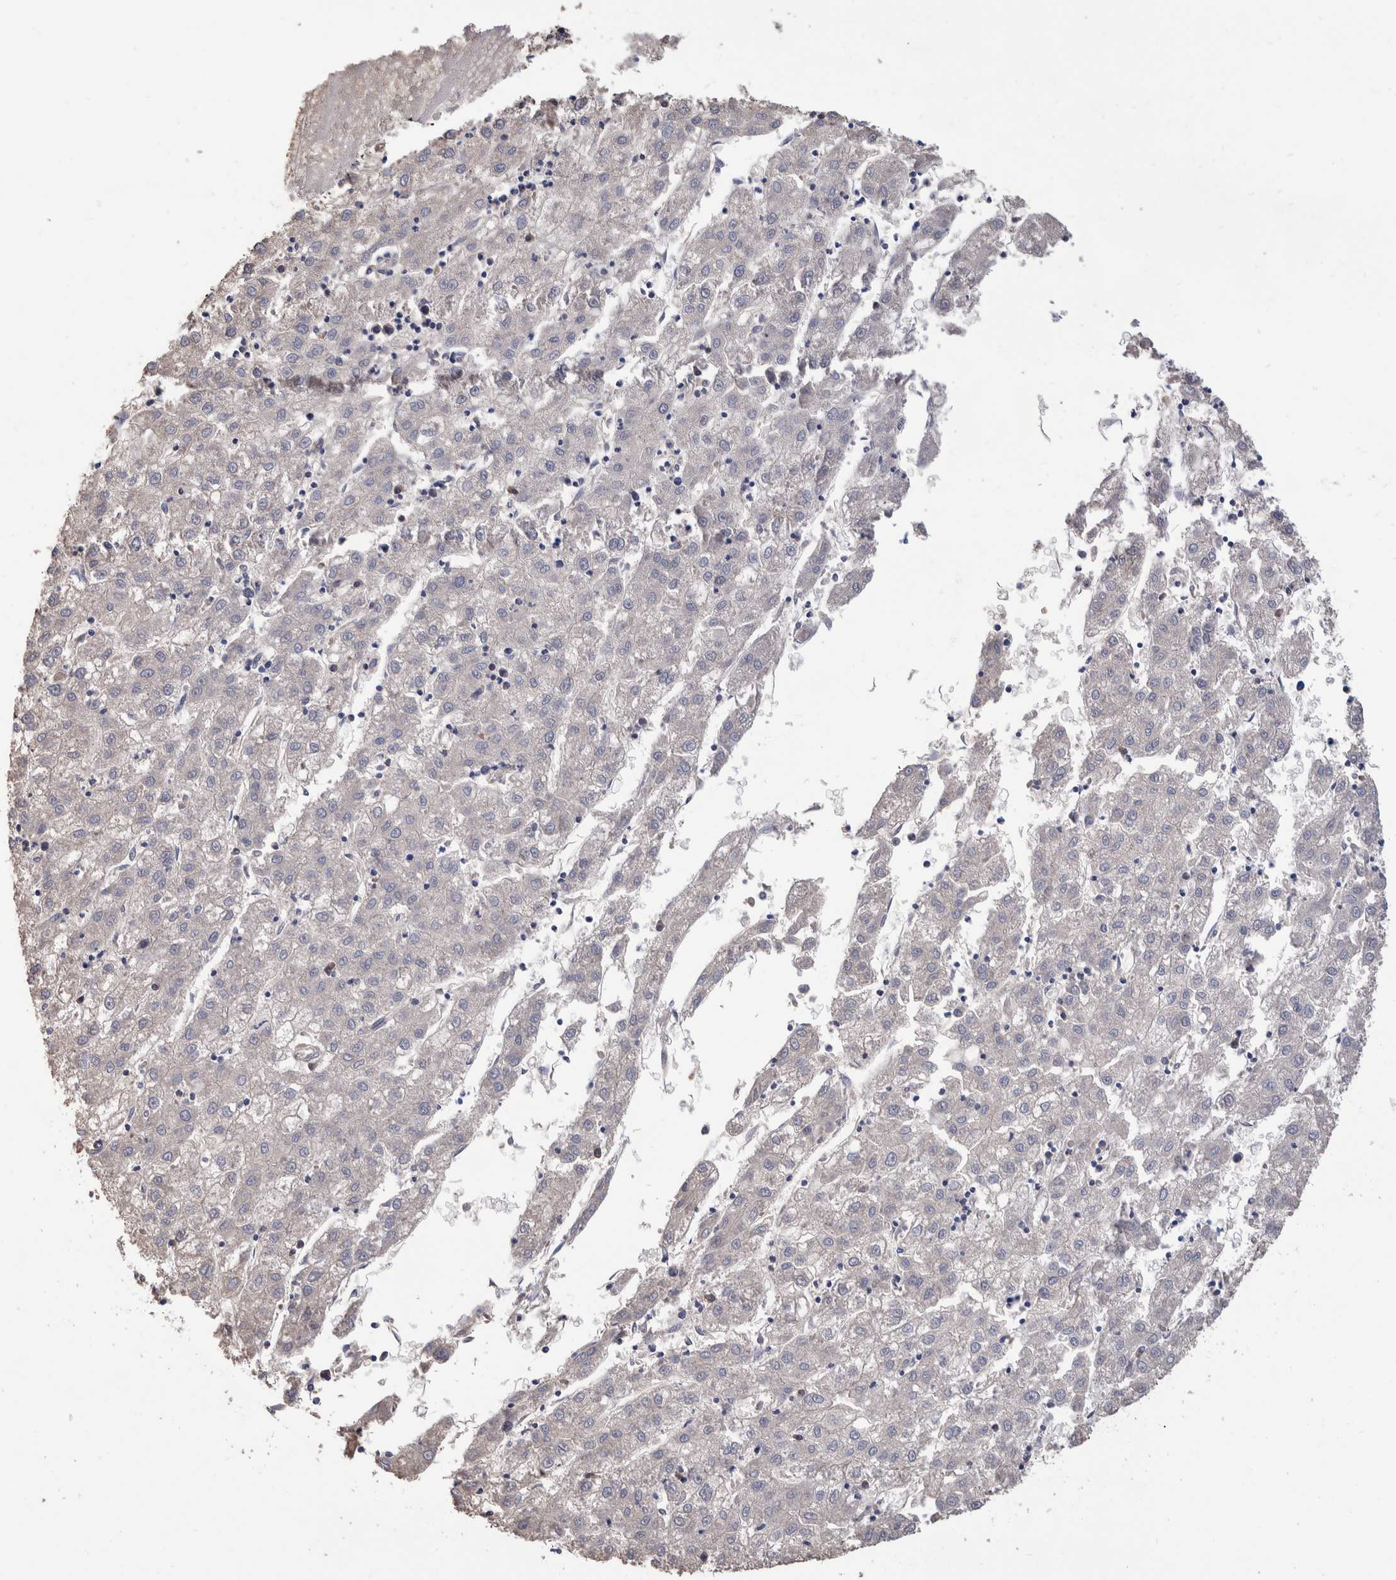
{"staining": {"intensity": "negative", "quantity": "none", "location": "none"}, "tissue": "liver cancer", "cell_type": "Tumor cells", "image_type": "cancer", "snomed": [{"axis": "morphology", "description": "Carcinoma, Hepatocellular, NOS"}, {"axis": "topography", "description": "Liver"}], "caption": "Image shows no significant protein expression in tumor cells of liver cancer.", "gene": "SLC45A4", "patient": {"sex": "male", "age": 72}}